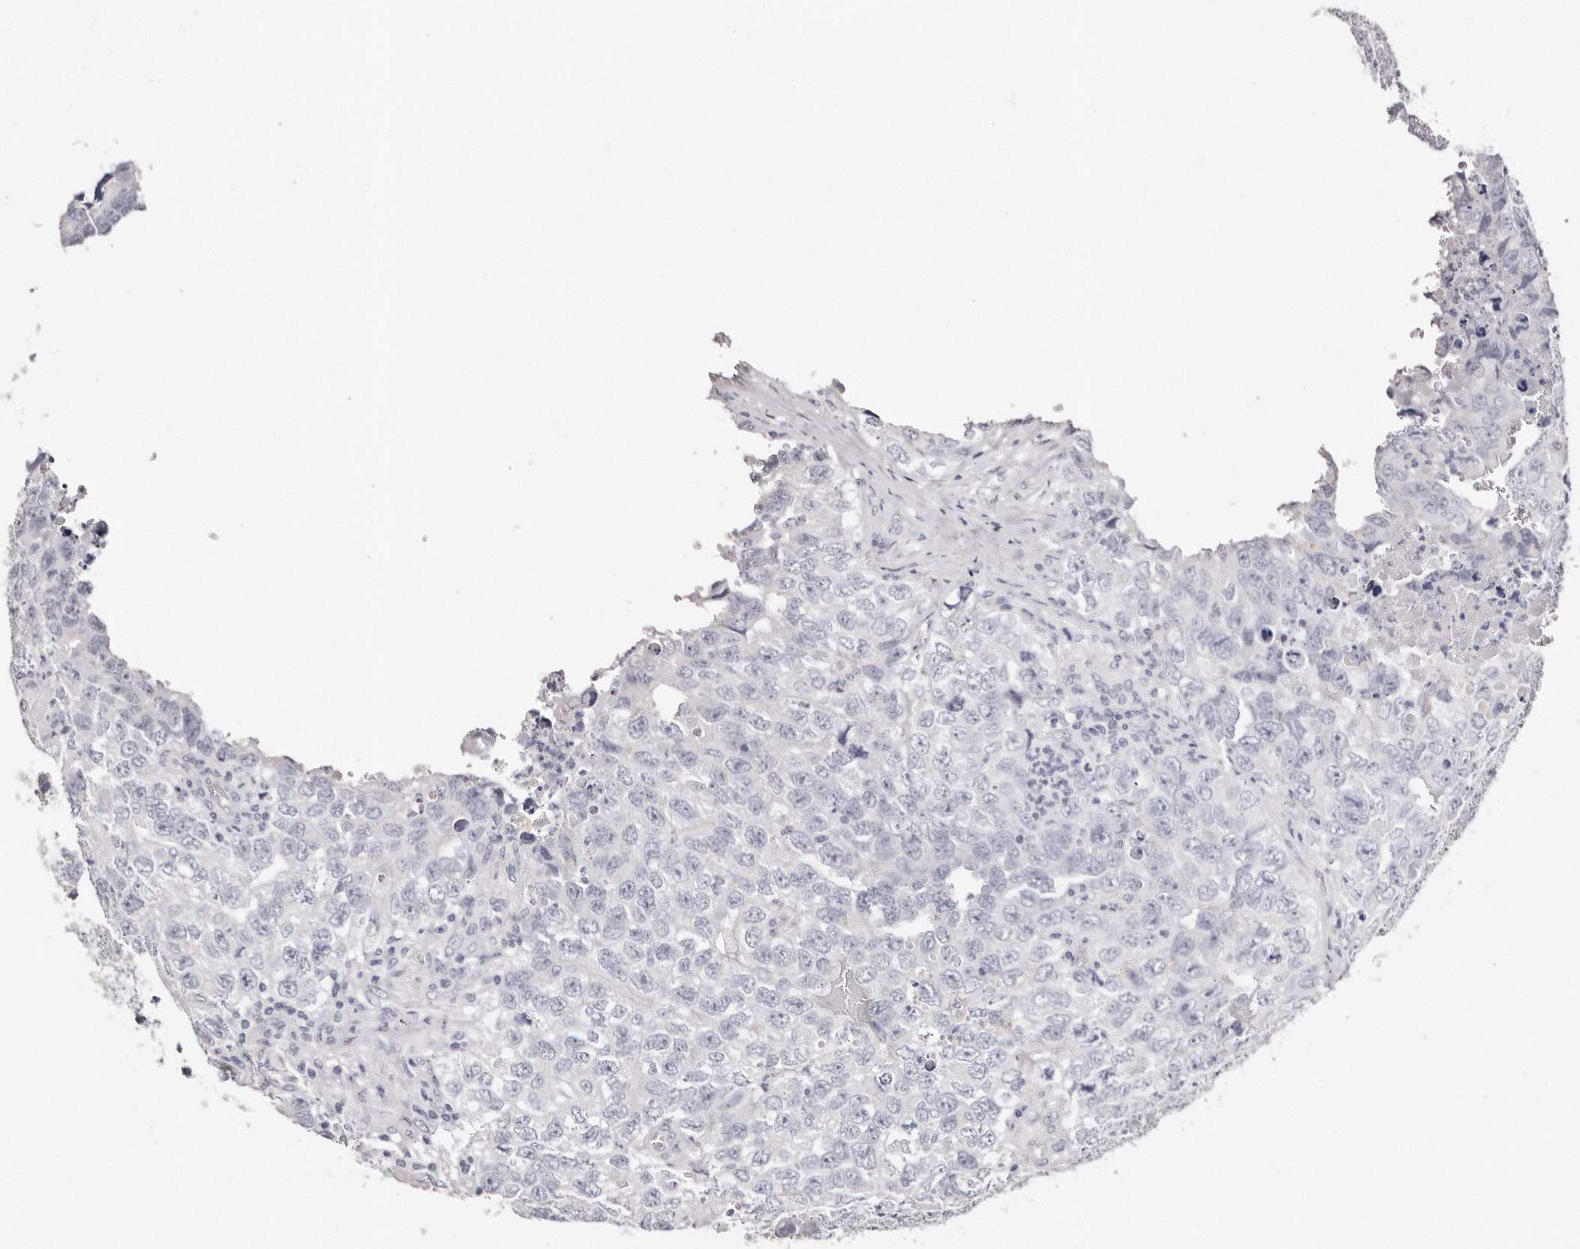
{"staining": {"intensity": "negative", "quantity": "none", "location": "none"}, "tissue": "testis cancer", "cell_type": "Tumor cells", "image_type": "cancer", "snomed": [{"axis": "morphology", "description": "Seminoma, NOS"}, {"axis": "morphology", "description": "Carcinoma, Embryonal, NOS"}, {"axis": "topography", "description": "Testis"}], "caption": "Protein analysis of embryonal carcinoma (testis) shows no significant staining in tumor cells.", "gene": "AKNAD1", "patient": {"sex": "male", "age": 43}}